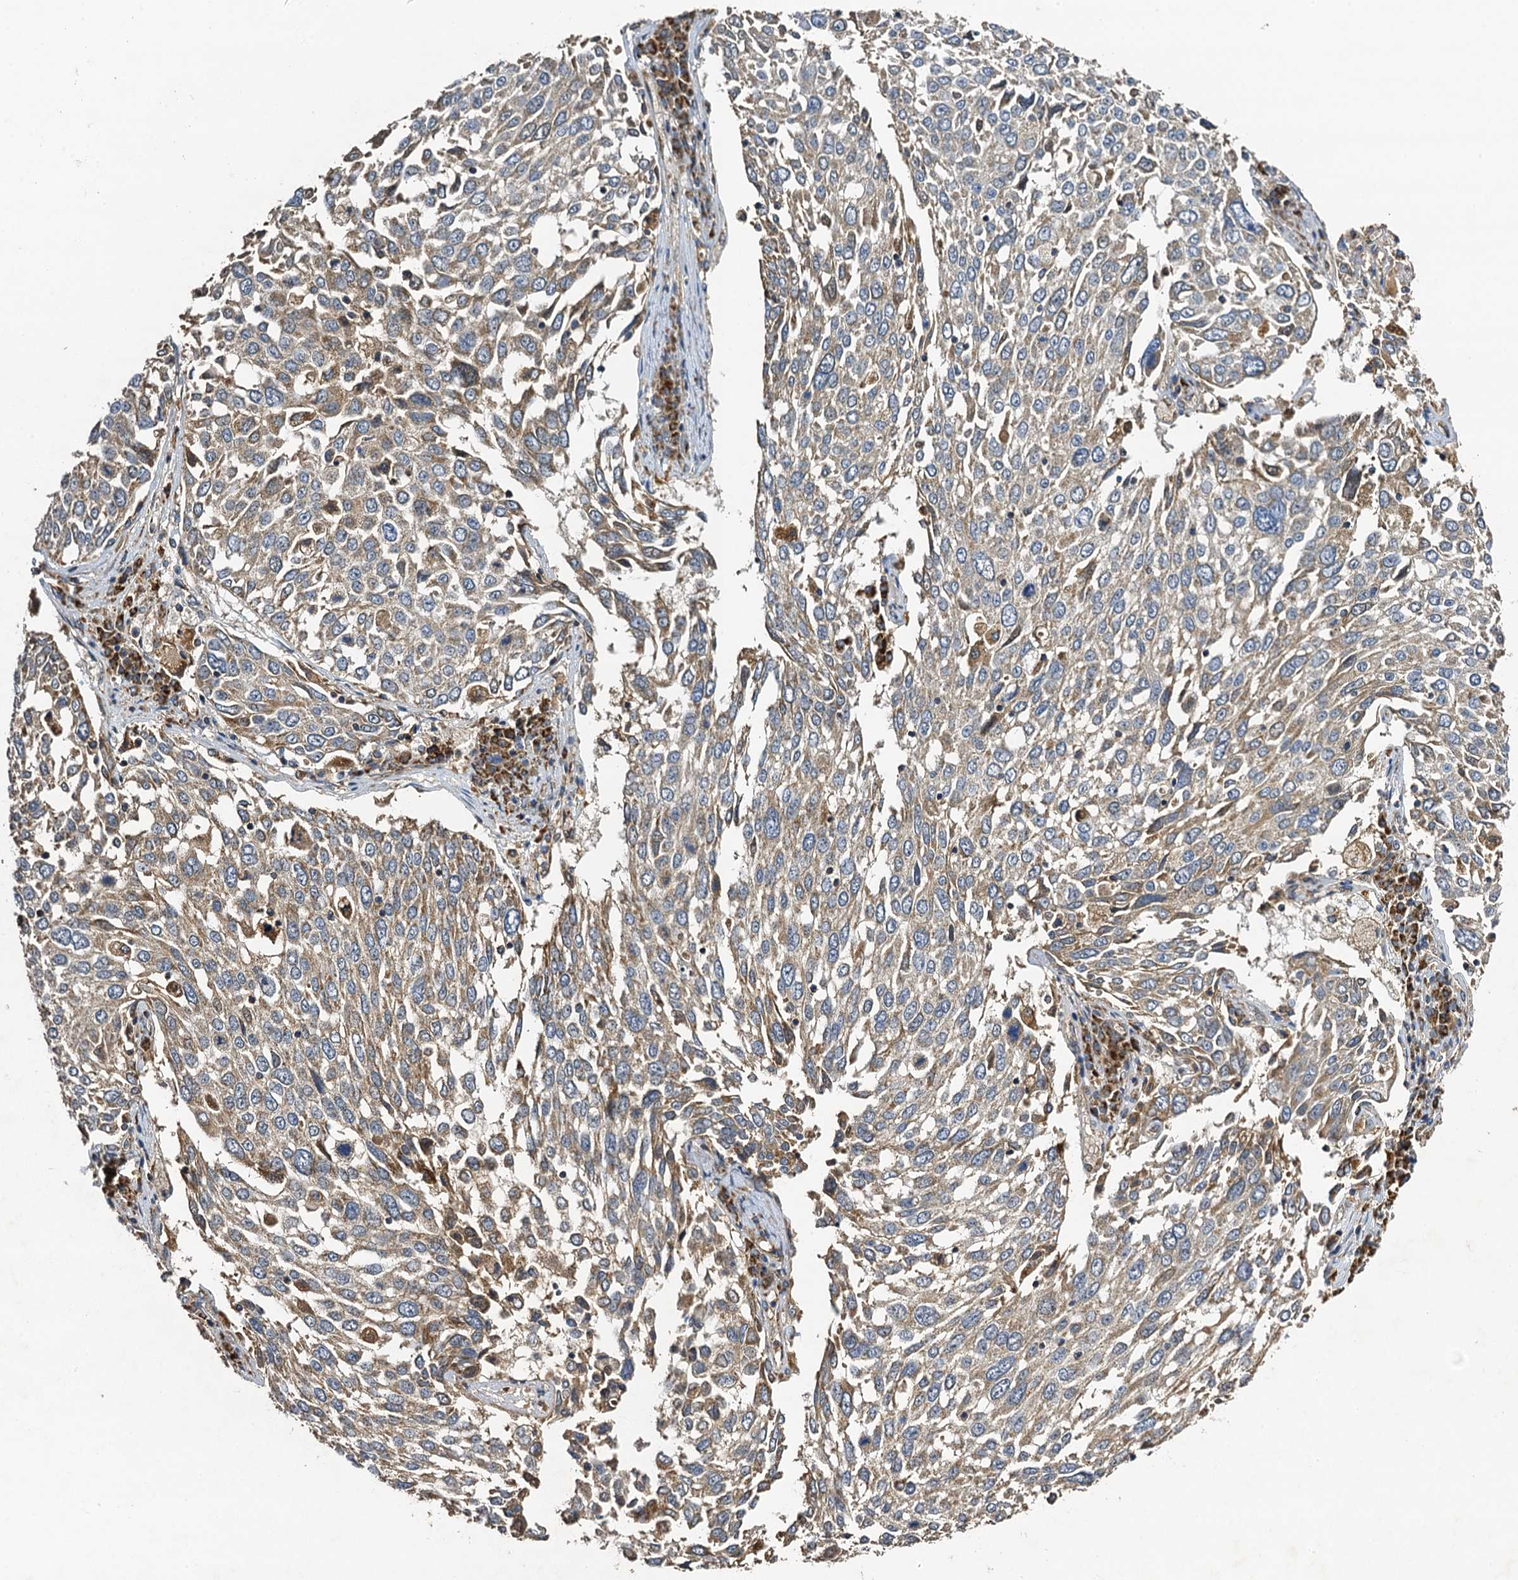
{"staining": {"intensity": "weak", "quantity": ">75%", "location": "cytoplasmic/membranous"}, "tissue": "lung cancer", "cell_type": "Tumor cells", "image_type": "cancer", "snomed": [{"axis": "morphology", "description": "Squamous cell carcinoma, NOS"}, {"axis": "topography", "description": "Lung"}], "caption": "Immunohistochemical staining of lung cancer (squamous cell carcinoma) shows low levels of weak cytoplasmic/membranous protein expression in approximately >75% of tumor cells.", "gene": "NDUFA13", "patient": {"sex": "male", "age": 65}}